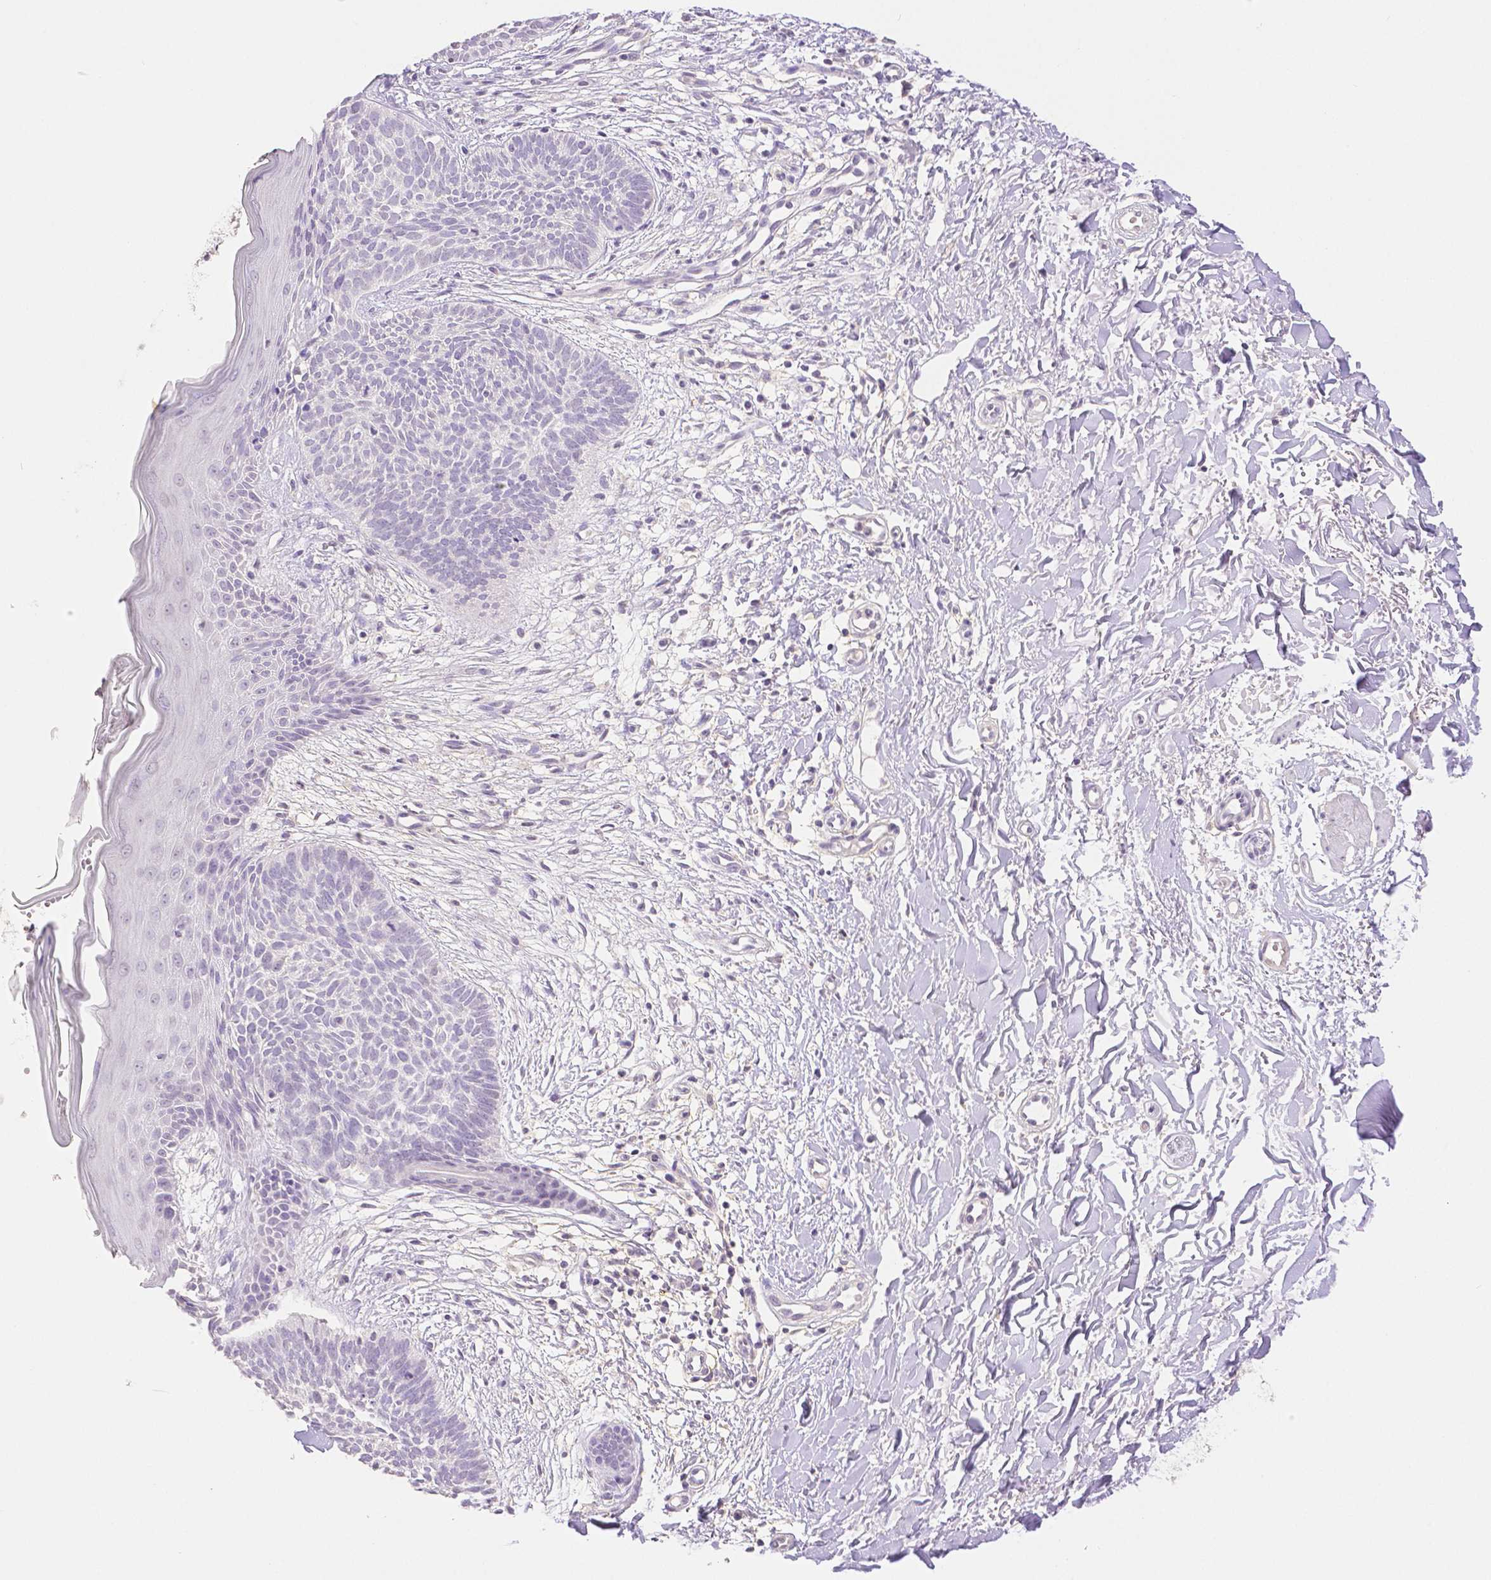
{"staining": {"intensity": "negative", "quantity": "none", "location": "none"}, "tissue": "skin cancer", "cell_type": "Tumor cells", "image_type": "cancer", "snomed": [{"axis": "morphology", "description": "Basal cell carcinoma"}, {"axis": "topography", "description": "Skin"}], "caption": "Skin cancer (basal cell carcinoma) was stained to show a protein in brown. There is no significant expression in tumor cells. The staining is performed using DAB (3,3'-diaminobenzidine) brown chromogen with nuclei counter-stained in using hematoxylin.", "gene": "THY1", "patient": {"sex": "female", "age": 84}}